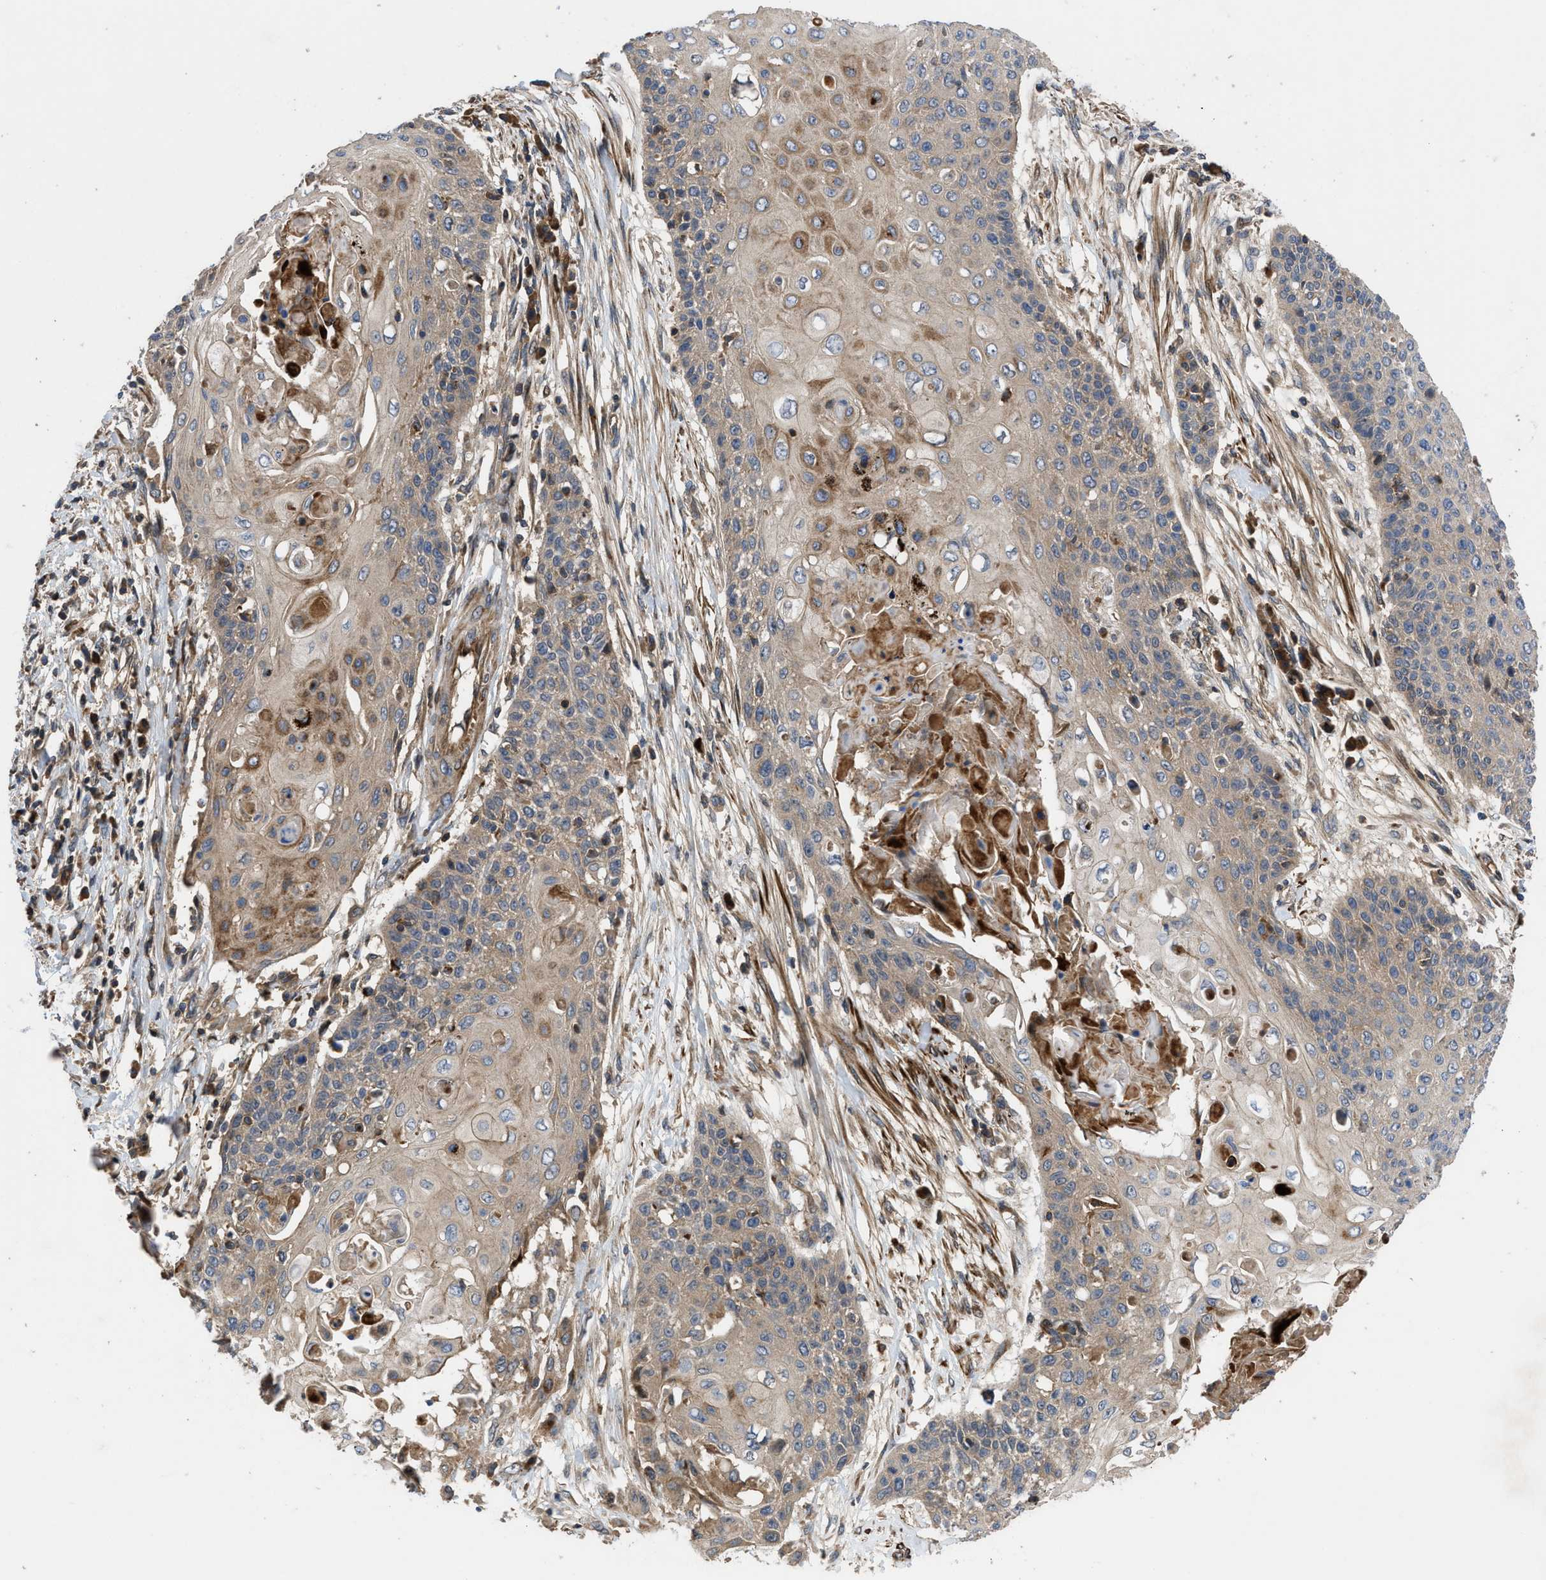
{"staining": {"intensity": "weak", "quantity": ">75%", "location": "cytoplasmic/membranous"}, "tissue": "cervical cancer", "cell_type": "Tumor cells", "image_type": "cancer", "snomed": [{"axis": "morphology", "description": "Squamous cell carcinoma, NOS"}, {"axis": "topography", "description": "Cervix"}], "caption": "This is an image of immunohistochemistry (IHC) staining of cervical squamous cell carcinoma, which shows weak staining in the cytoplasmic/membranous of tumor cells.", "gene": "CNNM3", "patient": {"sex": "female", "age": 39}}